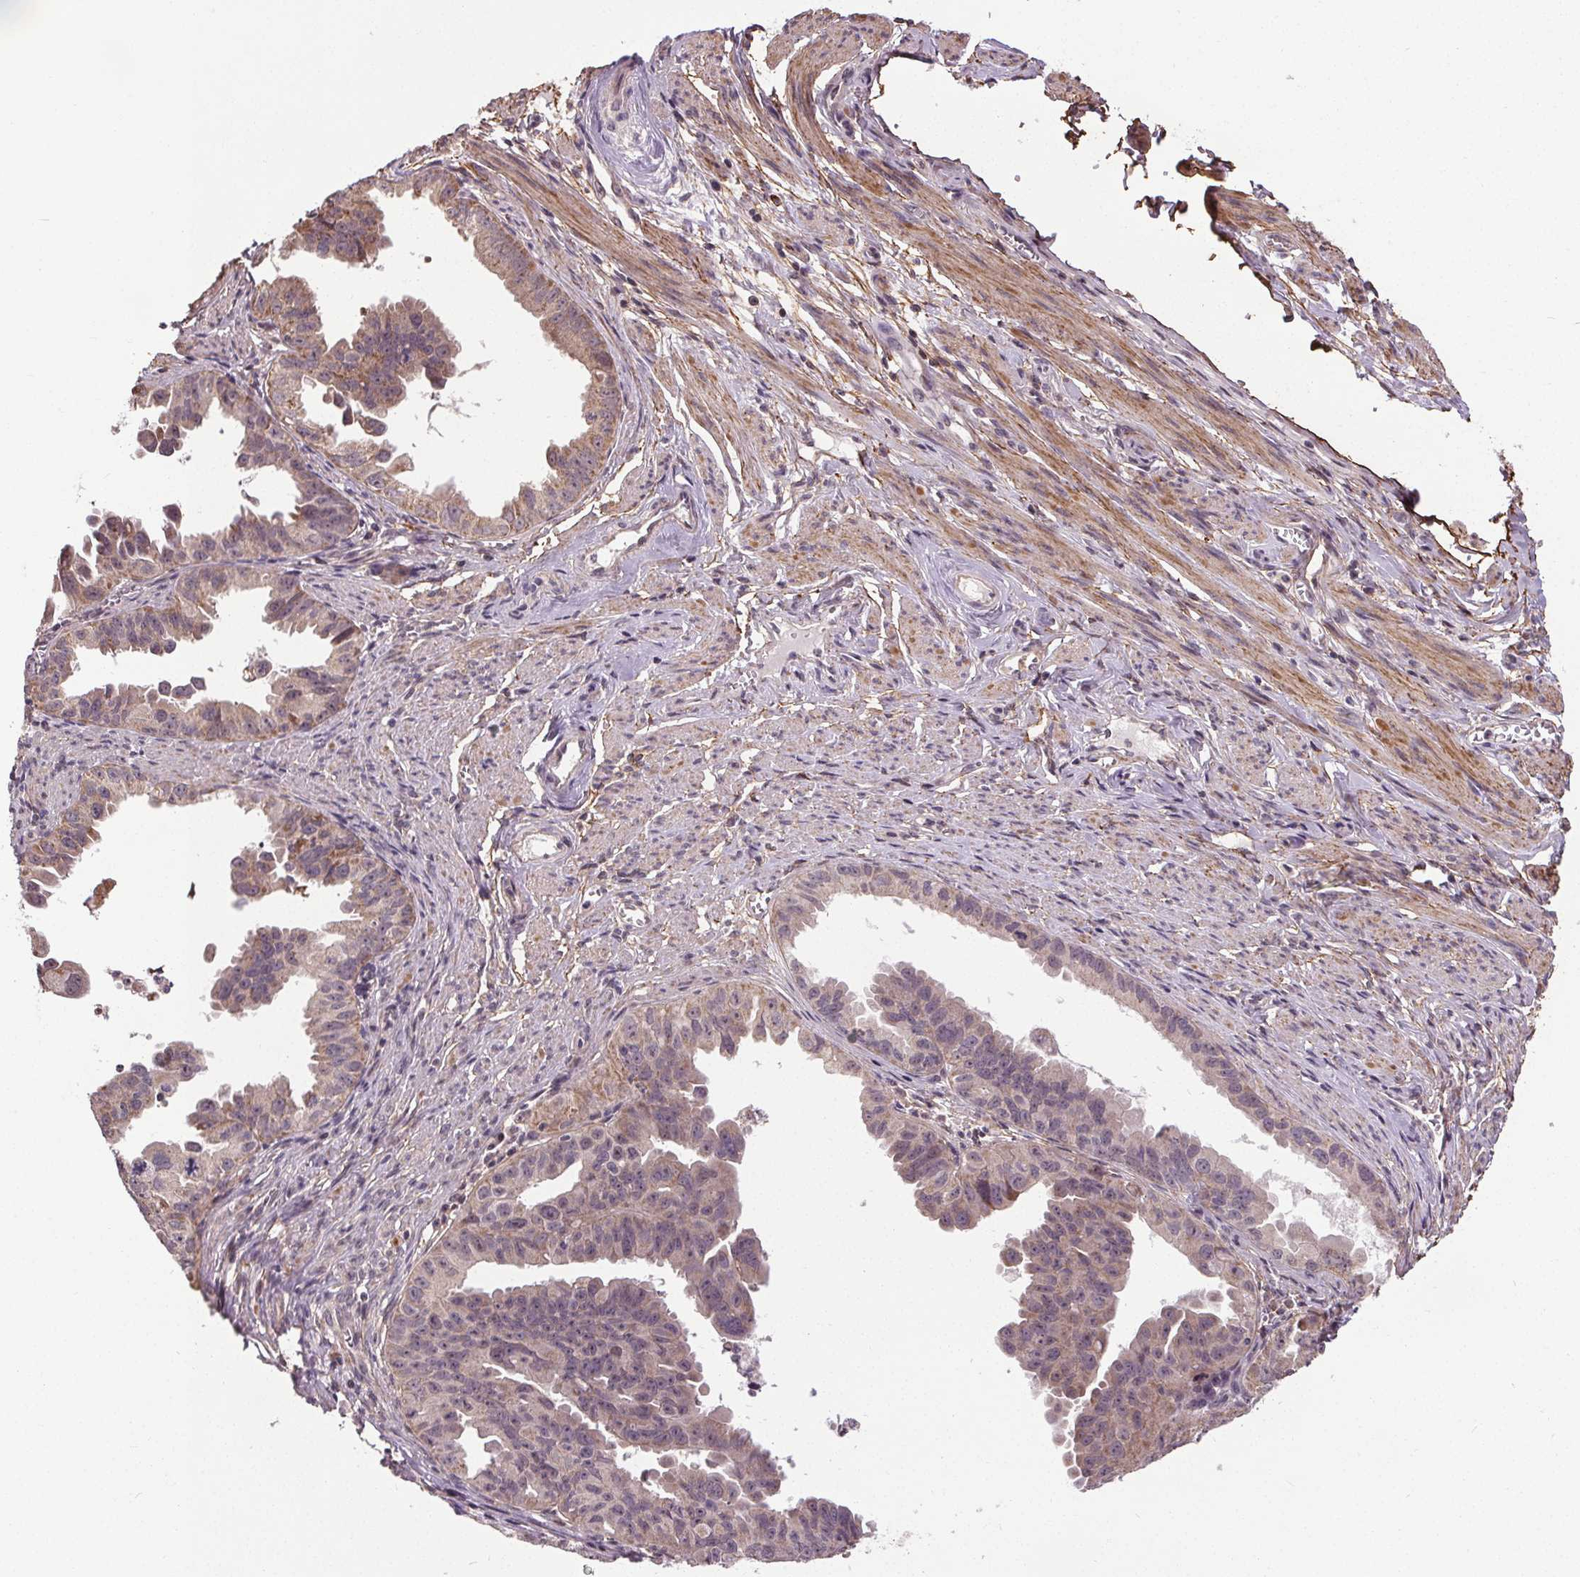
{"staining": {"intensity": "negative", "quantity": "none", "location": "none"}, "tissue": "ovarian cancer", "cell_type": "Tumor cells", "image_type": "cancer", "snomed": [{"axis": "morphology", "description": "Carcinoma, endometroid"}, {"axis": "topography", "description": "Ovary"}], "caption": "Immunohistochemical staining of human ovarian endometroid carcinoma reveals no significant positivity in tumor cells.", "gene": "KIAA0232", "patient": {"sex": "female", "age": 85}}